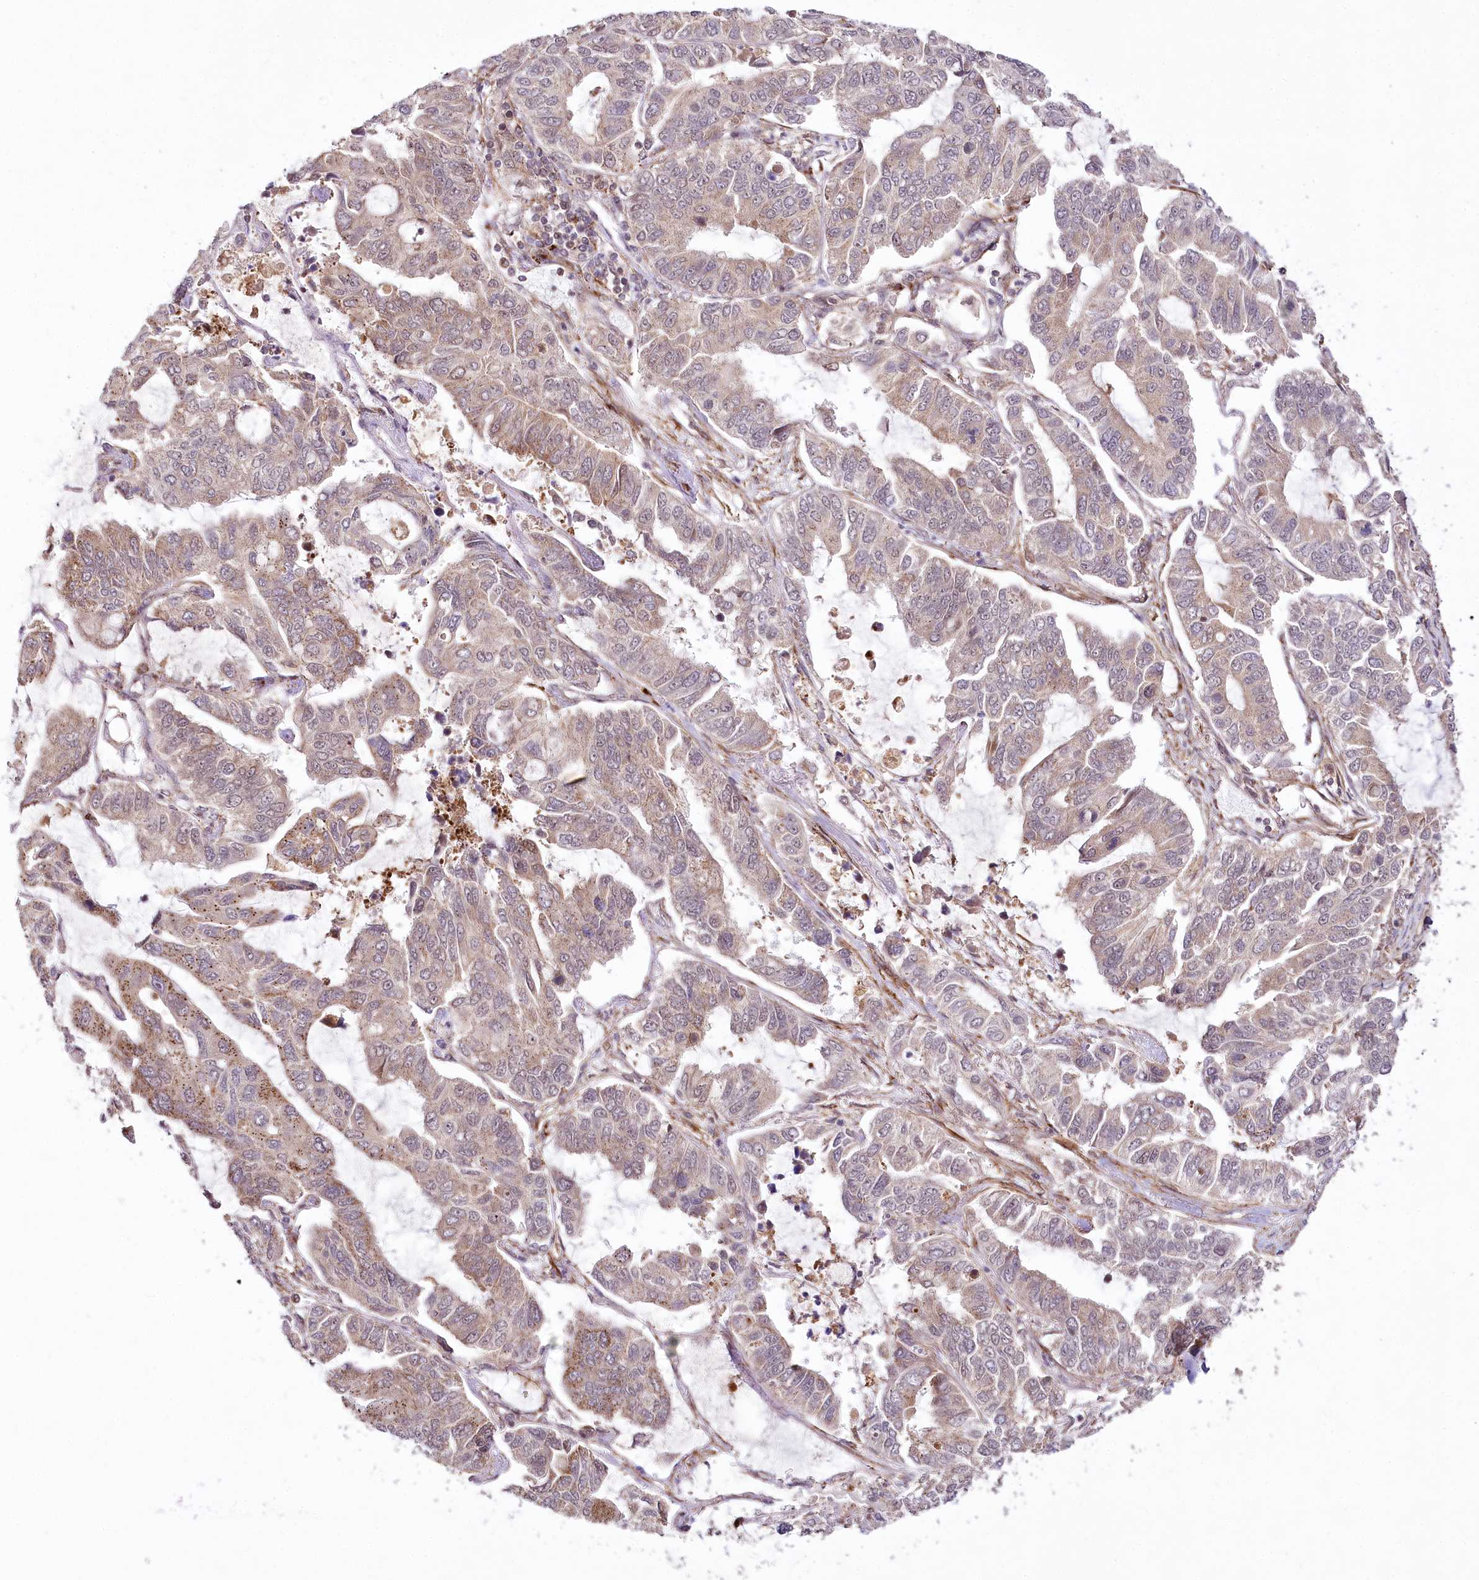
{"staining": {"intensity": "moderate", "quantity": "25%-75%", "location": "cytoplasmic/membranous"}, "tissue": "lung cancer", "cell_type": "Tumor cells", "image_type": "cancer", "snomed": [{"axis": "morphology", "description": "Adenocarcinoma, NOS"}, {"axis": "topography", "description": "Lung"}], "caption": "Immunohistochemistry photomicrograph of human lung adenocarcinoma stained for a protein (brown), which exhibits medium levels of moderate cytoplasmic/membranous positivity in approximately 25%-75% of tumor cells.", "gene": "COPG1", "patient": {"sex": "male", "age": 64}}